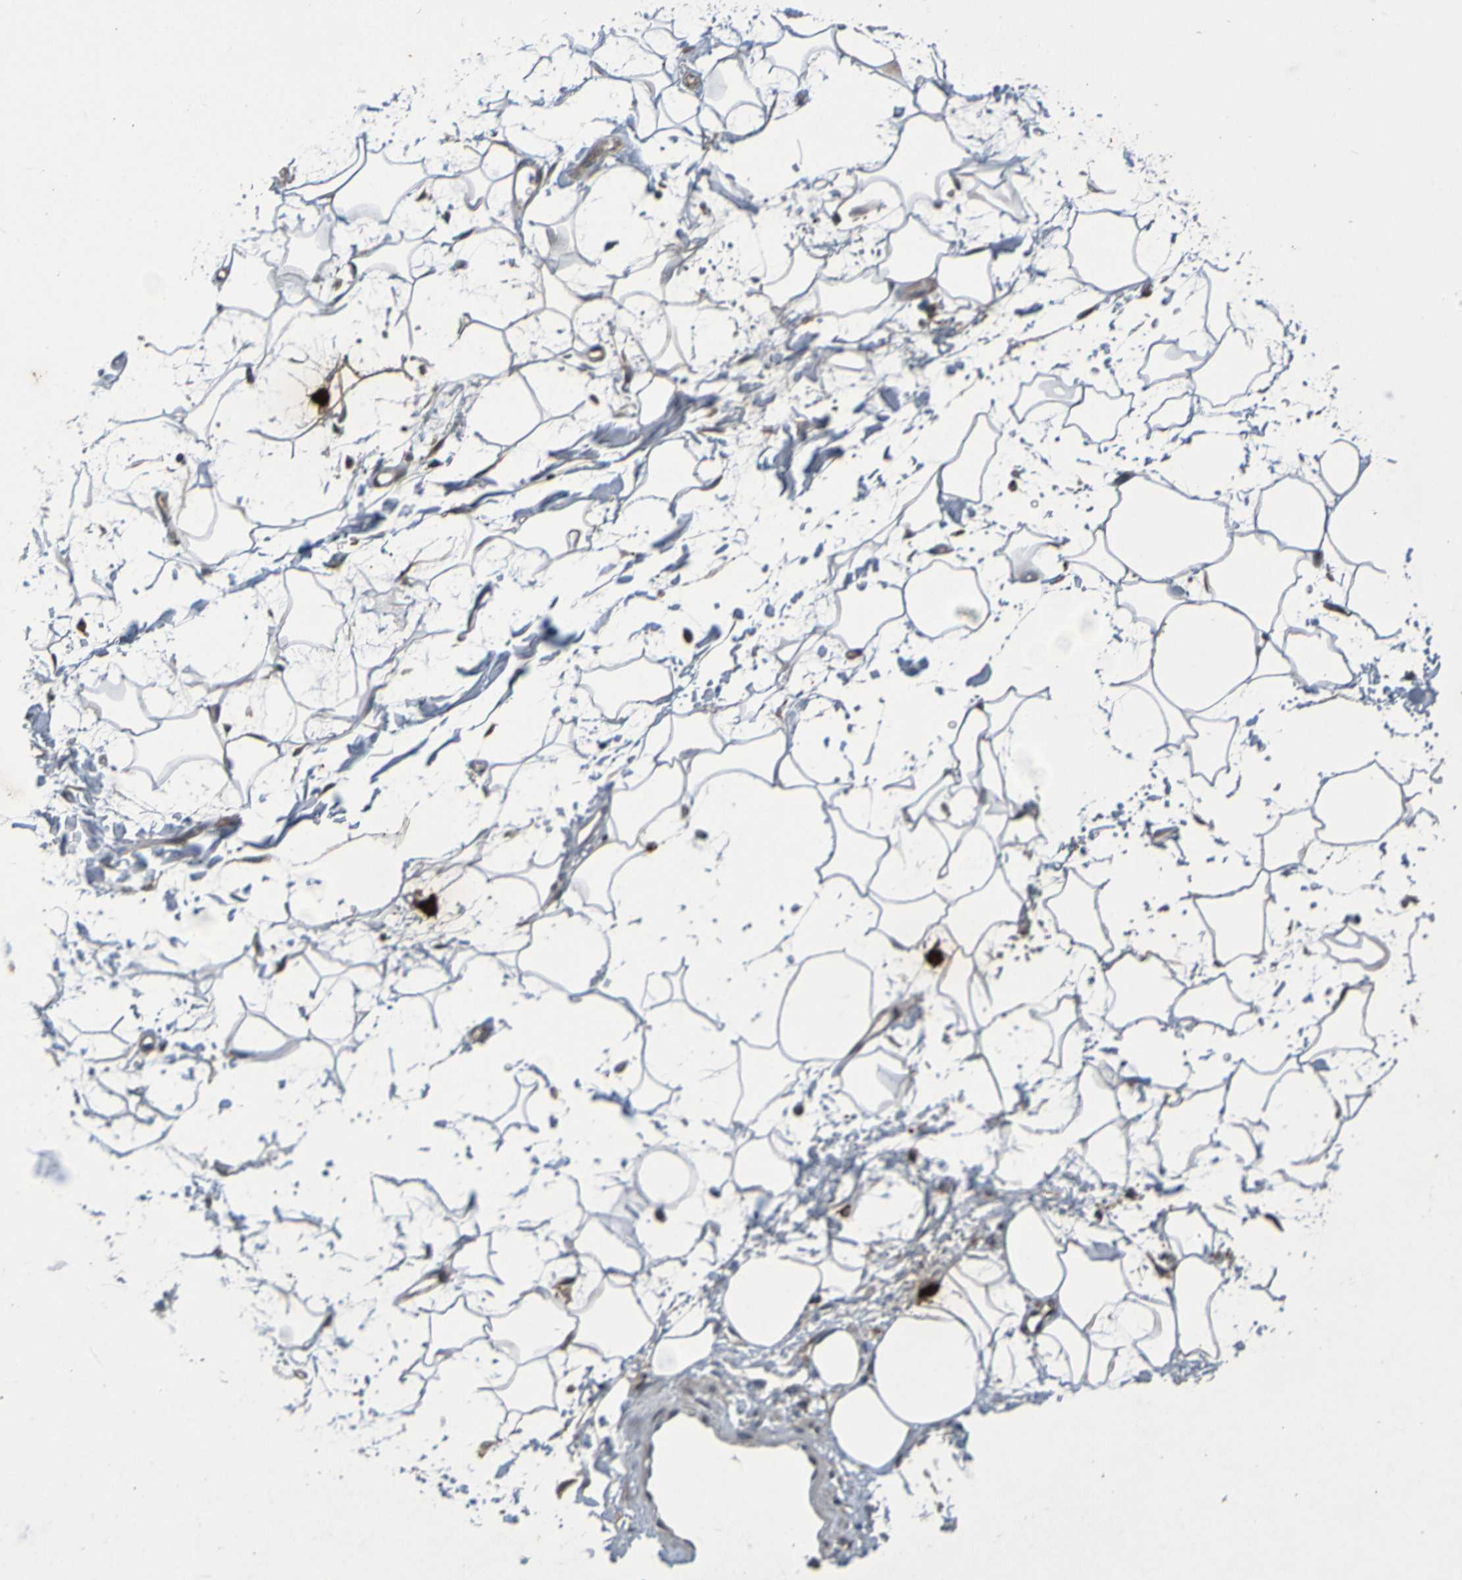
{"staining": {"intensity": "negative", "quantity": "none", "location": "none"}, "tissue": "adipose tissue", "cell_type": "Adipocytes", "image_type": "normal", "snomed": [{"axis": "morphology", "description": "Normal tissue, NOS"}, {"axis": "topography", "description": "Soft tissue"}], "caption": "Immunohistochemistry (IHC) micrograph of normal human adipose tissue stained for a protein (brown), which exhibits no staining in adipocytes.", "gene": "C3AR1", "patient": {"sex": "male", "age": 72}}